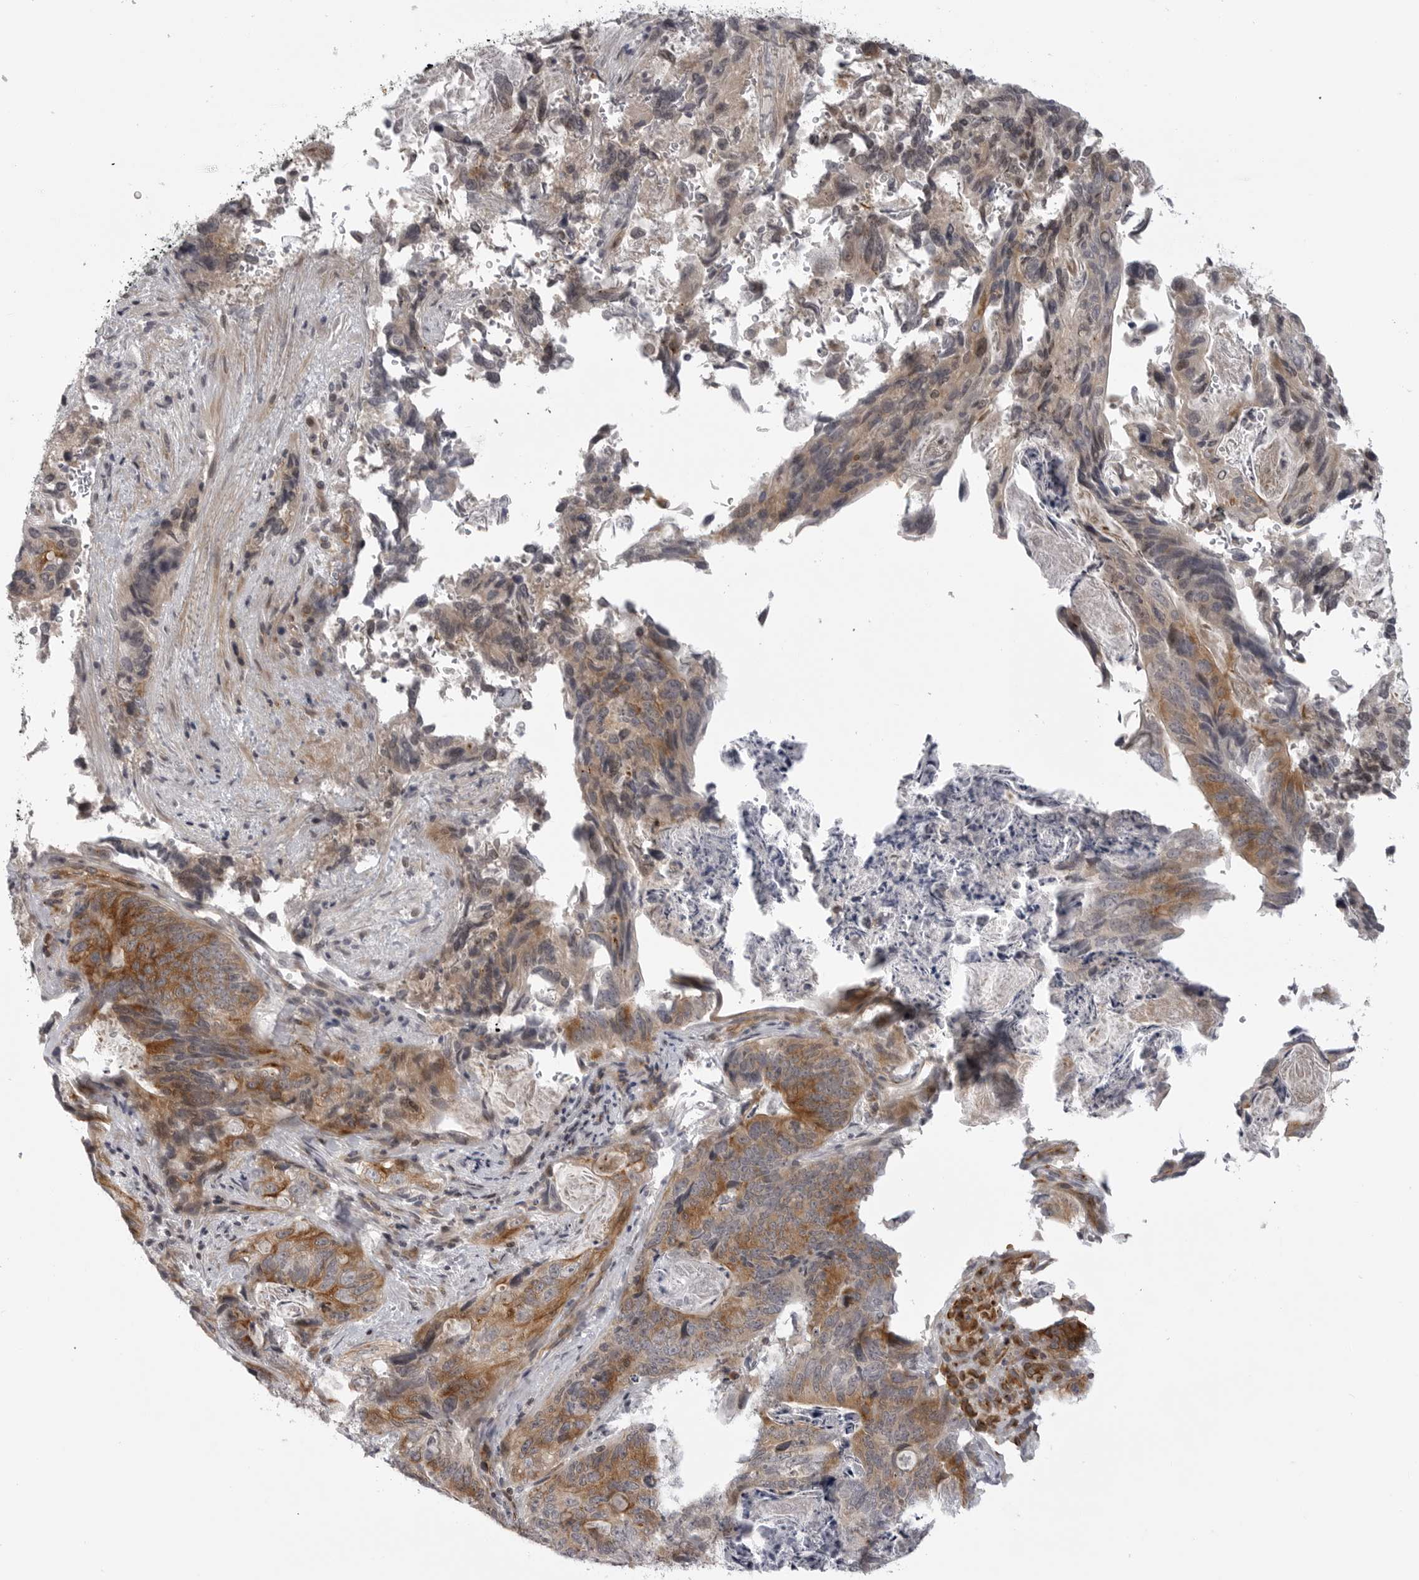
{"staining": {"intensity": "moderate", "quantity": ">75%", "location": "cytoplasmic/membranous"}, "tissue": "stomach cancer", "cell_type": "Tumor cells", "image_type": "cancer", "snomed": [{"axis": "morphology", "description": "Normal tissue, NOS"}, {"axis": "morphology", "description": "Adenocarcinoma, NOS"}, {"axis": "topography", "description": "Stomach"}], "caption": "Immunohistochemistry photomicrograph of stomach cancer (adenocarcinoma) stained for a protein (brown), which displays medium levels of moderate cytoplasmic/membranous staining in approximately >75% of tumor cells.", "gene": "CD300LD", "patient": {"sex": "female", "age": 89}}